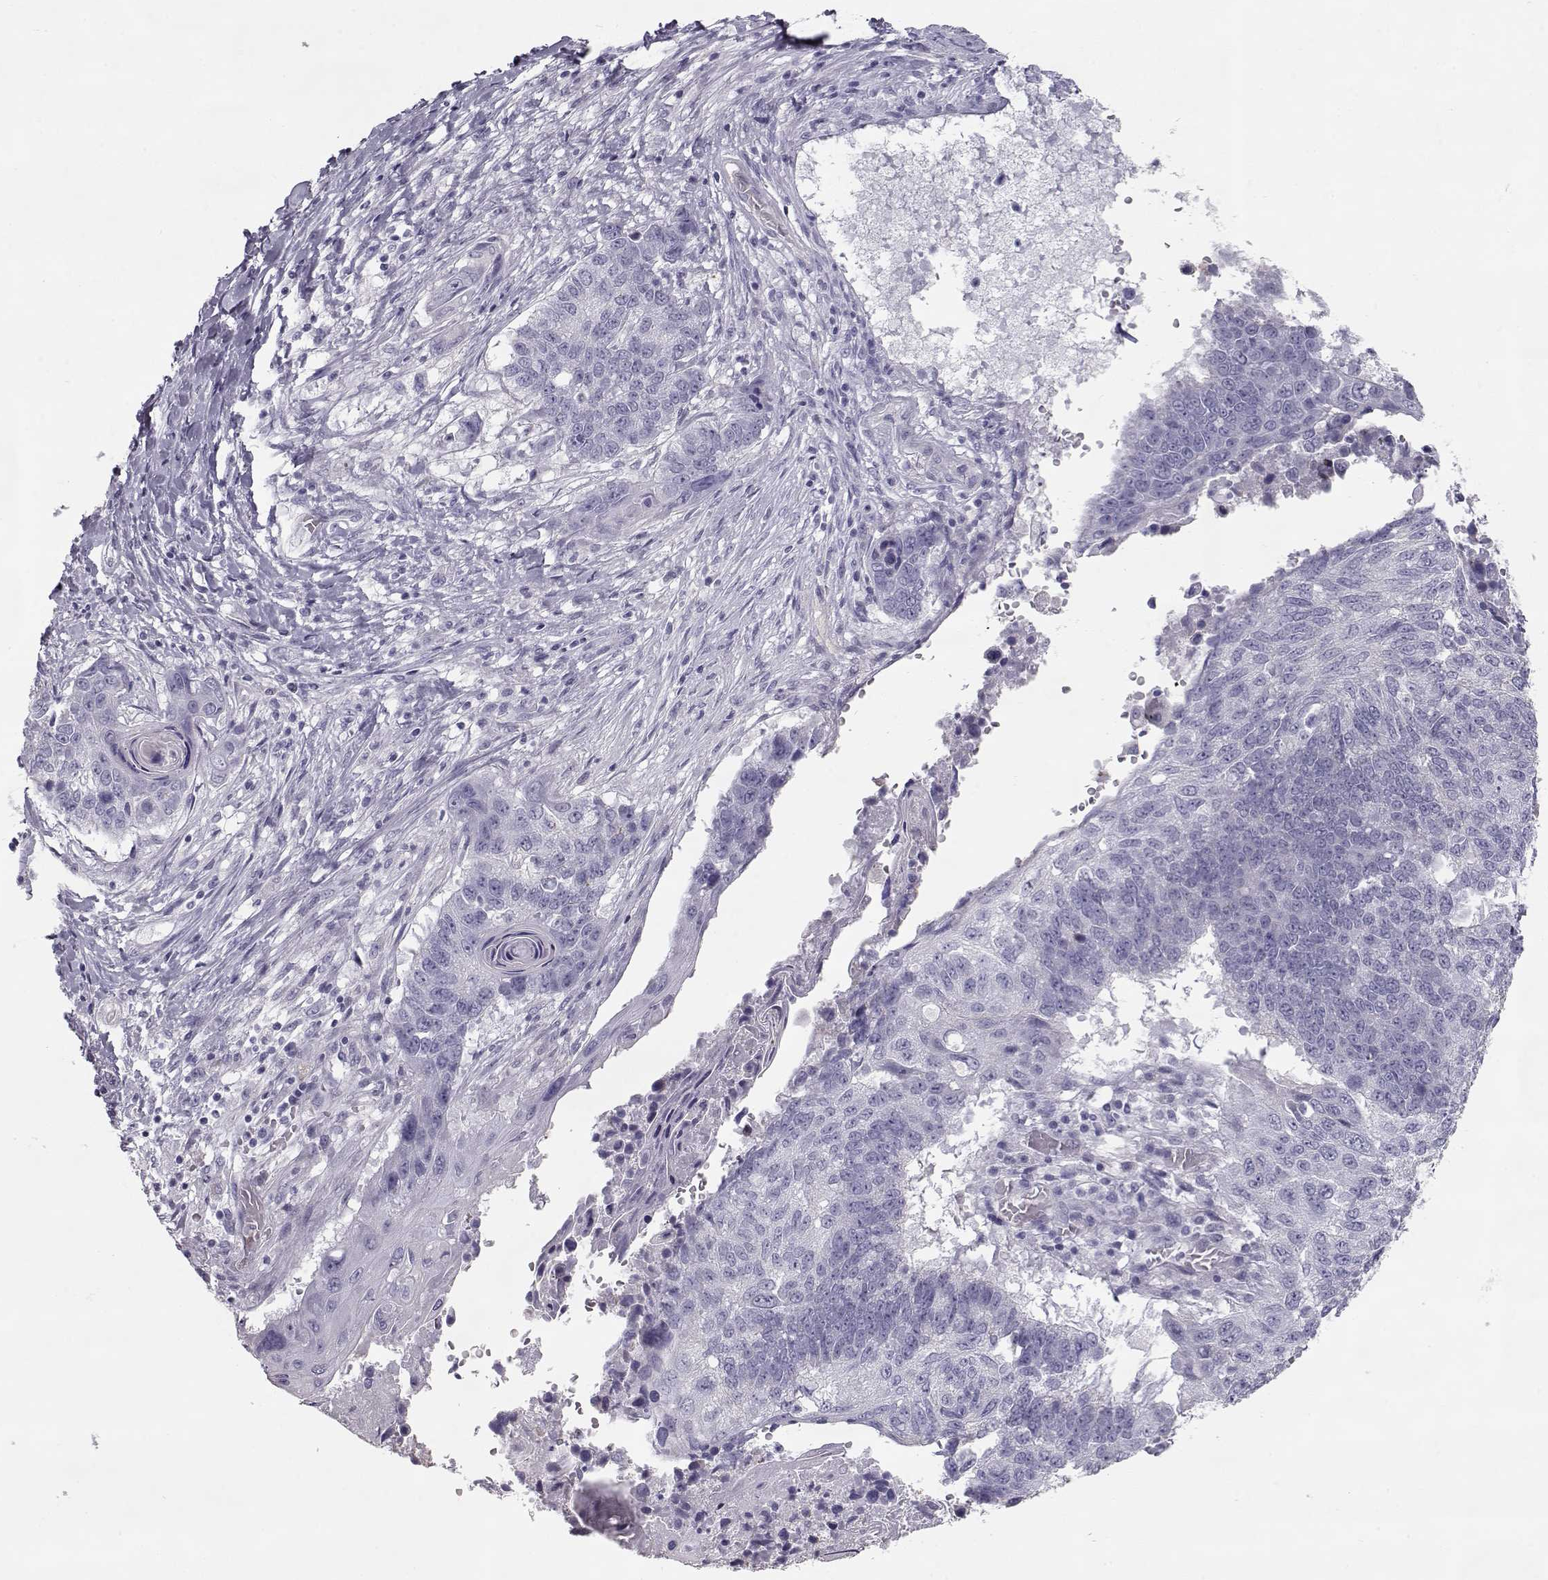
{"staining": {"intensity": "negative", "quantity": "none", "location": "none"}, "tissue": "lung cancer", "cell_type": "Tumor cells", "image_type": "cancer", "snomed": [{"axis": "morphology", "description": "Squamous cell carcinoma, NOS"}, {"axis": "topography", "description": "Lung"}], "caption": "IHC photomicrograph of human lung squamous cell carcinoma stained for a protein (brown), which shows no expression in tumor cells.", "gene": "SLITRK3", "patient": {"sex": "male", "age": 73}}